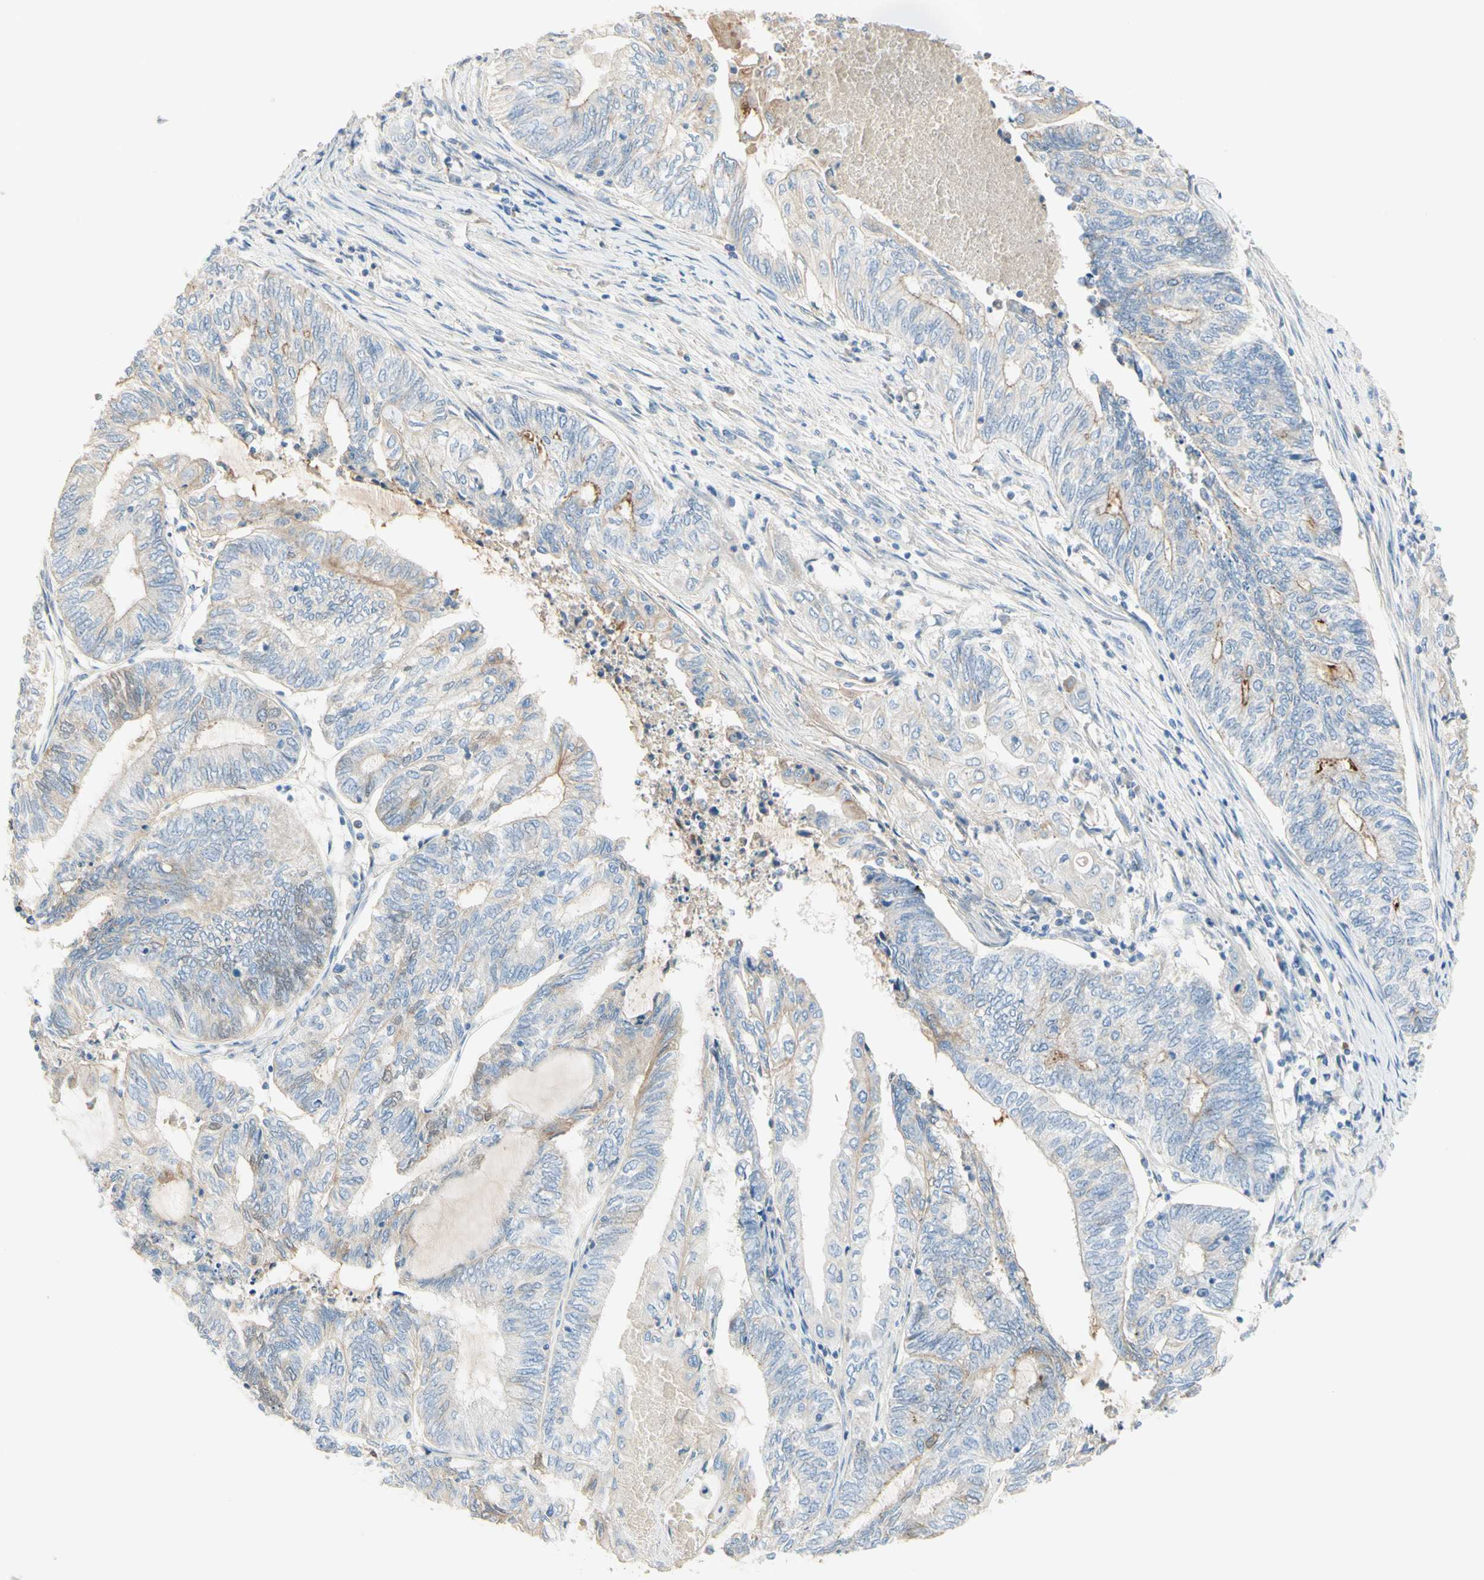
{"staining": {"intensity": "weak", "quantity": "25%-75%", "location": "cytoplasmic/membranous"}, "tissue": "endometrial cancer", "cell_type": "Tumor cells", "image_type": "cancer", "snomed": [{"axis": "morphology", "description": "Adenocarcinoma, NOS"}, {"axis": "topography", "description": "Uterus"}, {"axis": "topography", "description": "Endometrium"}], "caption": "A histopathology image of endometrial cancer (adenocarcinoma) stained for a protein reveals weak cytoplasmic/membranous brown staining in tumor cells.", "gene": "NECTIN4", "patient": {"sex": "female", "age": 70}}